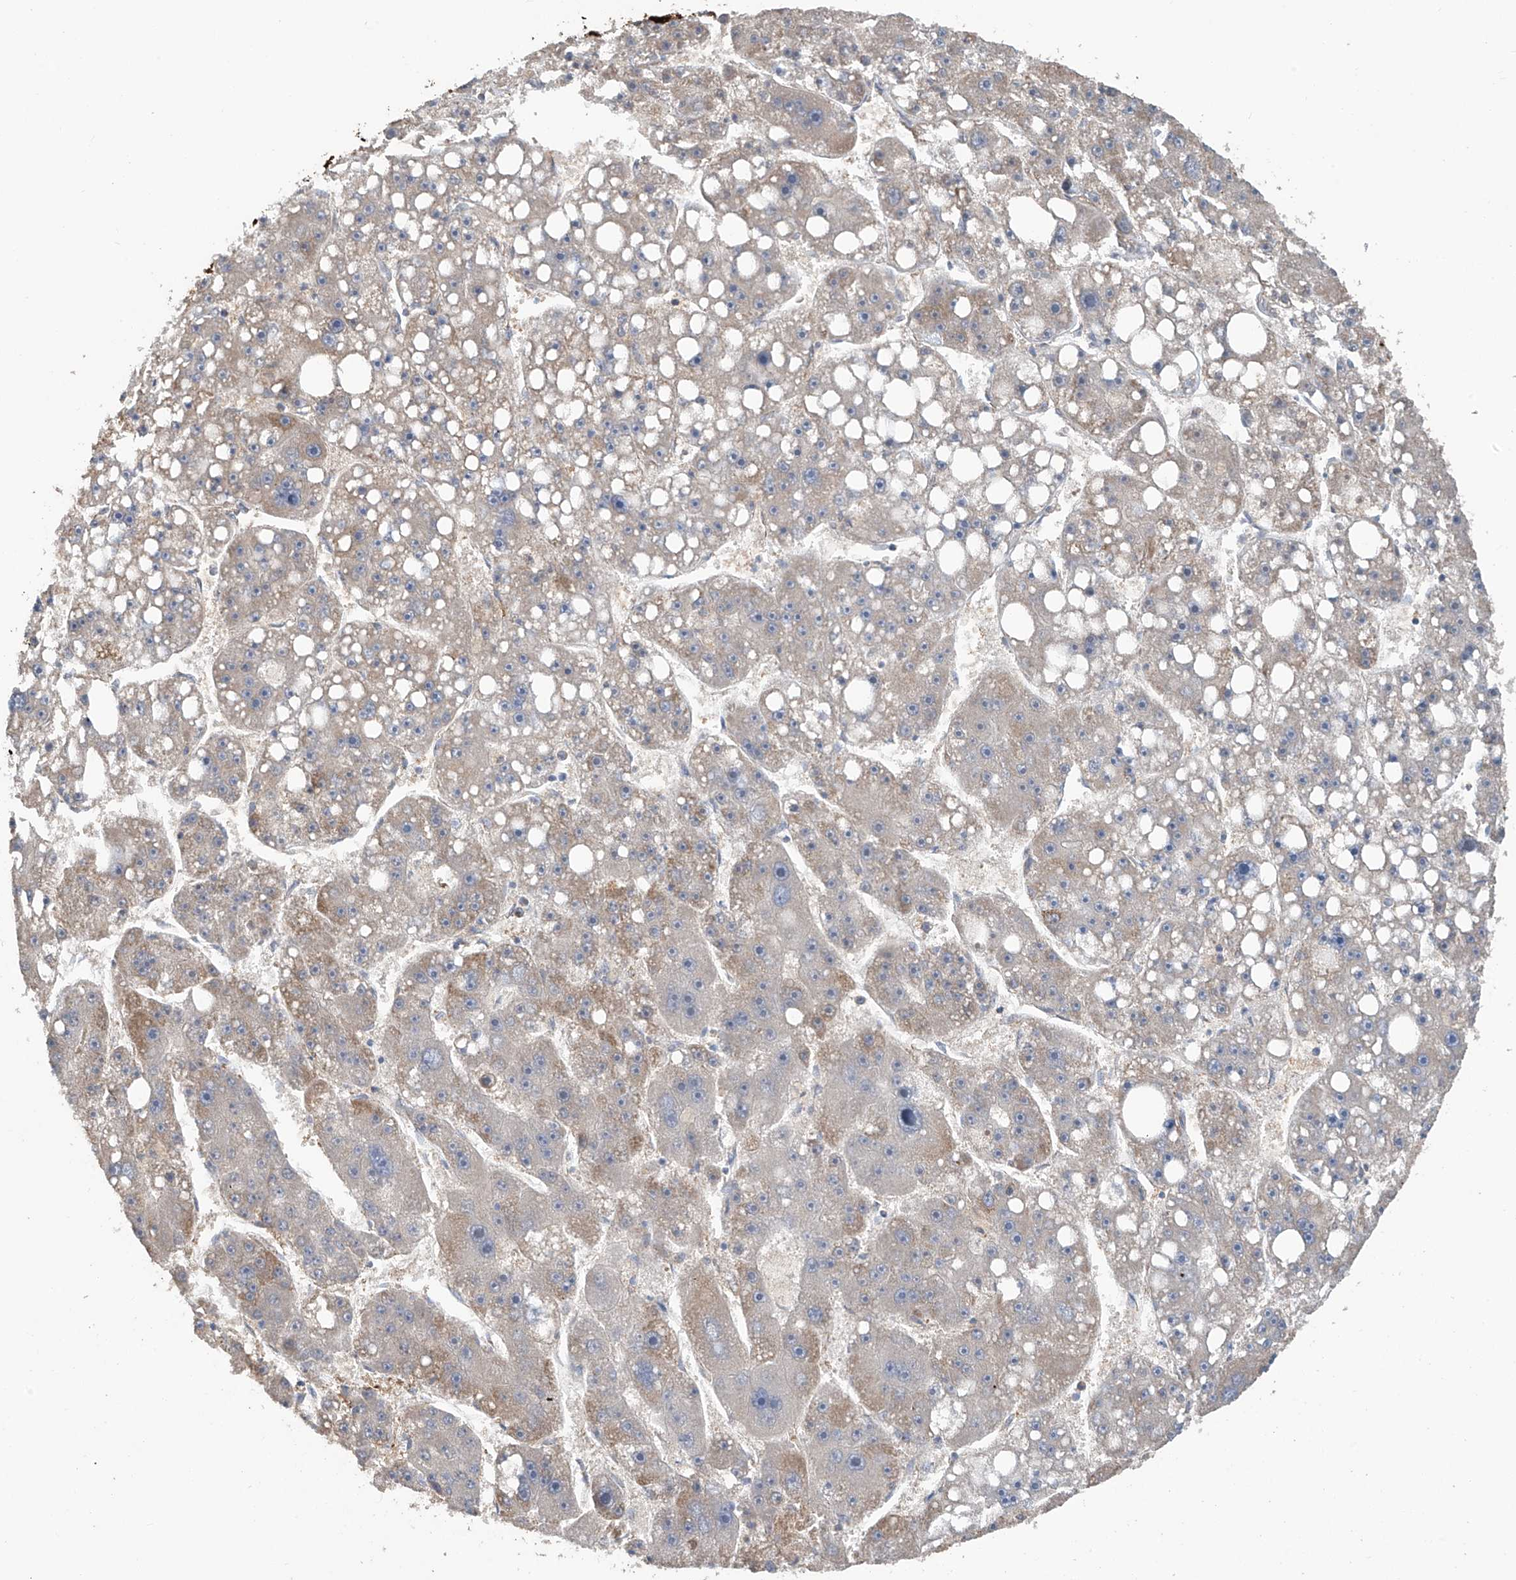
{"staining": {"intensity": "weak", "quantity": "25%-75%", "location": "cytoplasmic/membranous"}, "tissue": "liver cancer", "cell_type": "Tumor cells", "image_type": "cancer", "snomed": [{"axis": "morphology", "description": "Carcinoma, Hepatocellular, NOS"}, {"axis": "topography", "description": "Liver"}], "caption": "High-power microscopy captured an immunohistochemistry (IHC) photomicrograph of liver cancer (hepatocellular carcinoma), revealing weak cytoplasmic/membranous staining in about 25%-75% of tumor cells.", "gene": "COMMD1", "patient": {"sex": "female", "age": 61}}